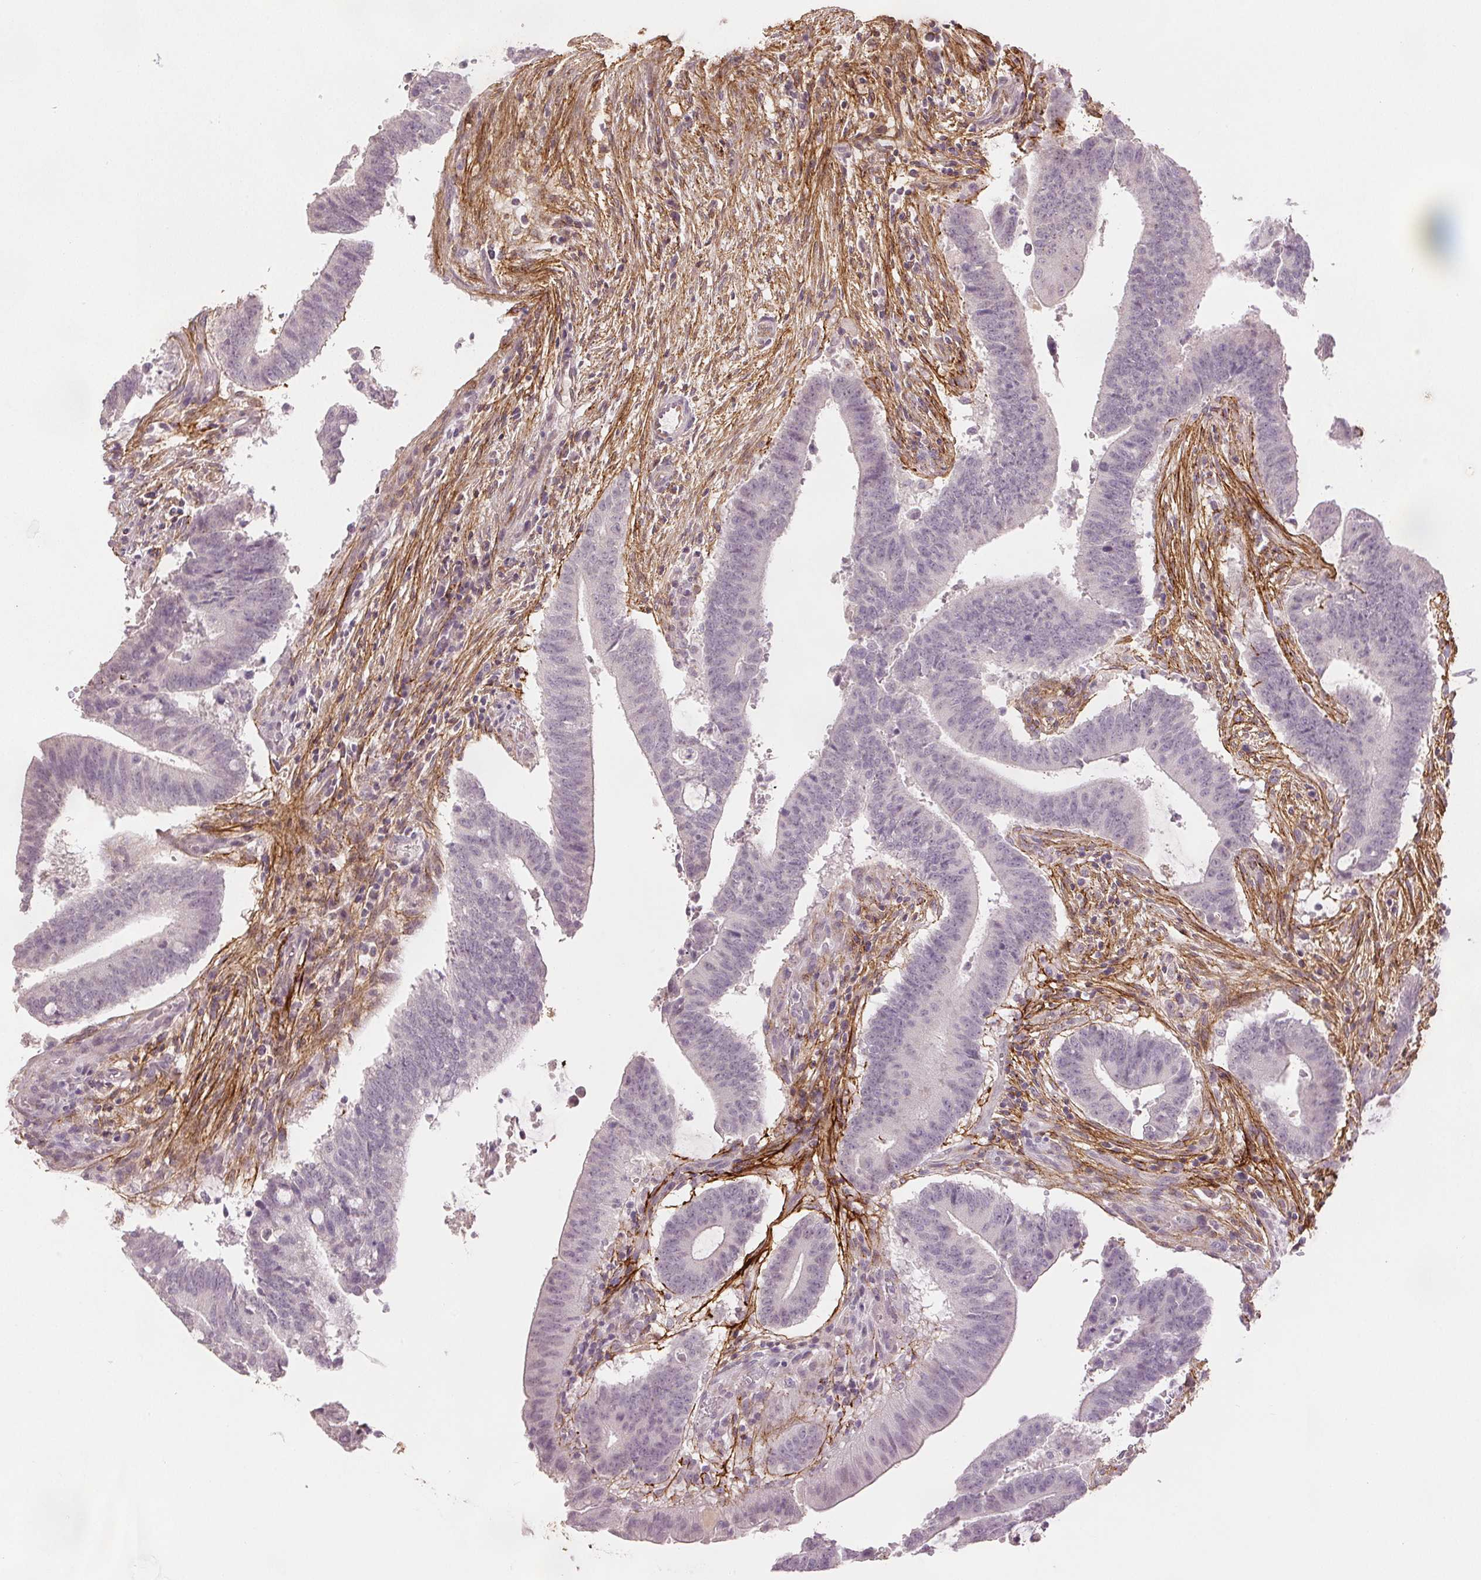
{"staining": {"intensity": "negative", "quantity": "none", "location": "none"}, "tissue": "colorectal cancer", "cell_type": "Tumor cells", "image_type": "cancer", "snomed": [{"axis": "morphology", "description": "Adenocarcinoma, NOS"}, {"axis": "topography", "description": "Colon"}], "caption": "The image reveals no significant positivity in tumor cells of colorectal cancer (adenocarcinoma). The staining was performed using DAB to visualize the protein expression in brown, while the nuclei were stained in blue with hematoxylin (Magnification: 20x).", "gene": "FBN1", "patient": {"sex": "female", "age": 43}}